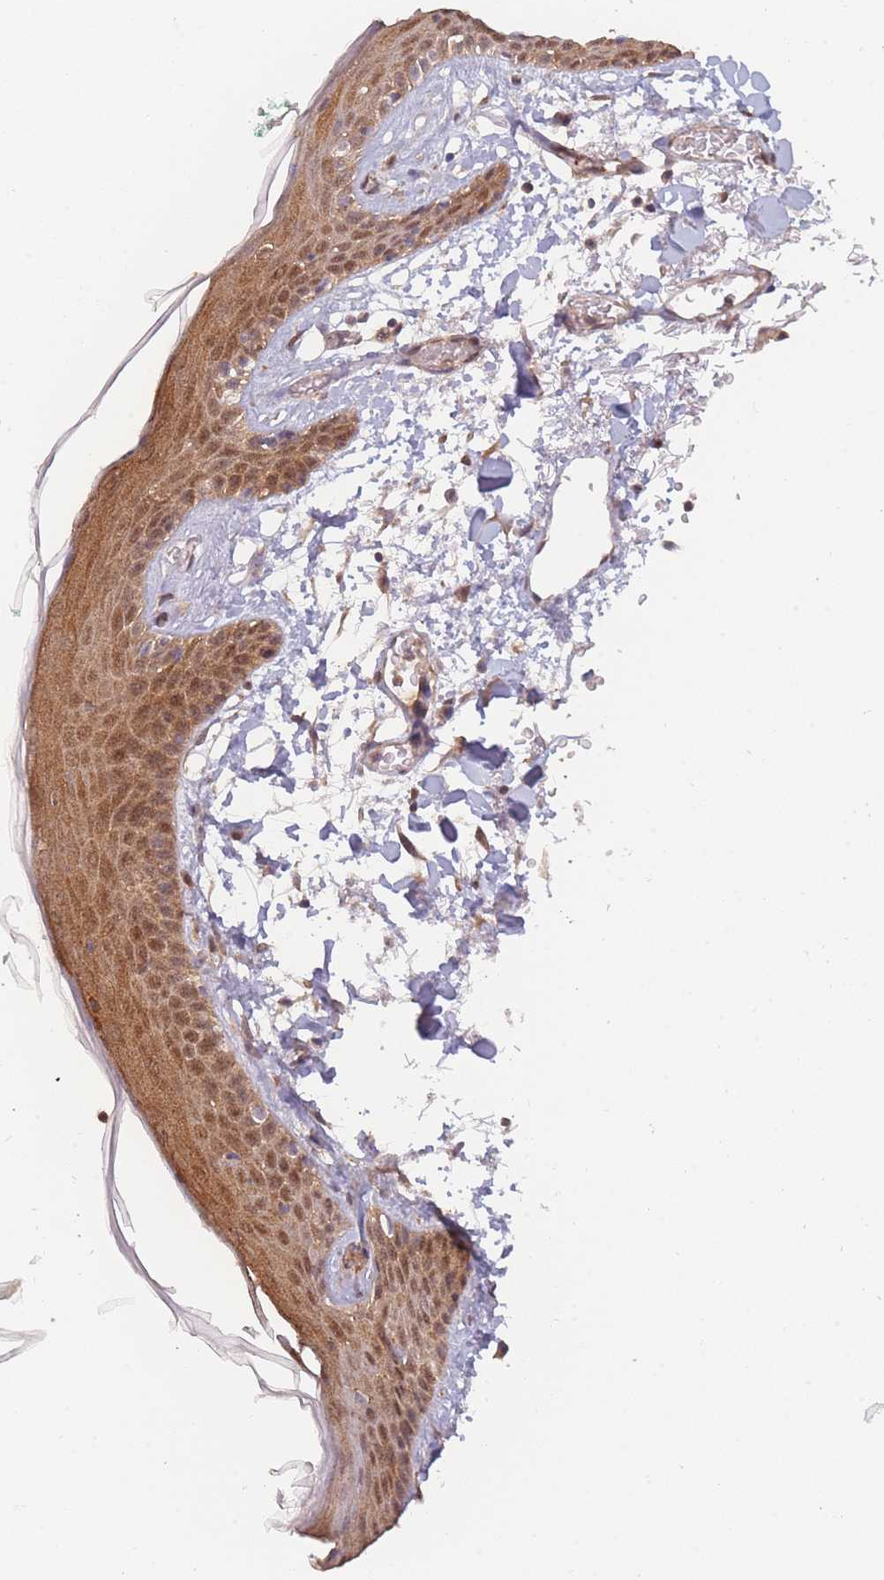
{"staining": {"intensity": "moderate", "quantity": ">75%", "location": "cytoplasmic/membranous"}, "tissue": "skin", "cell_type": "Fibroblasts", "image_type": "normal", "snomed": [{"axis": "morphology", "description": "Normal tissue, NOS"}, {"axis": "topography", "description": "Skin"}], "caption": "Moderate cytoplasmic/membranous staining is present in about >75% of fibroblasts in benign skin. The protein of interest is stained brown, and the nuclei are stained in blue (DAB IHC with brightfield microscopy, high magnification).", "gene": "MRI1", "patient": {"sex": "male", "age": 79}}